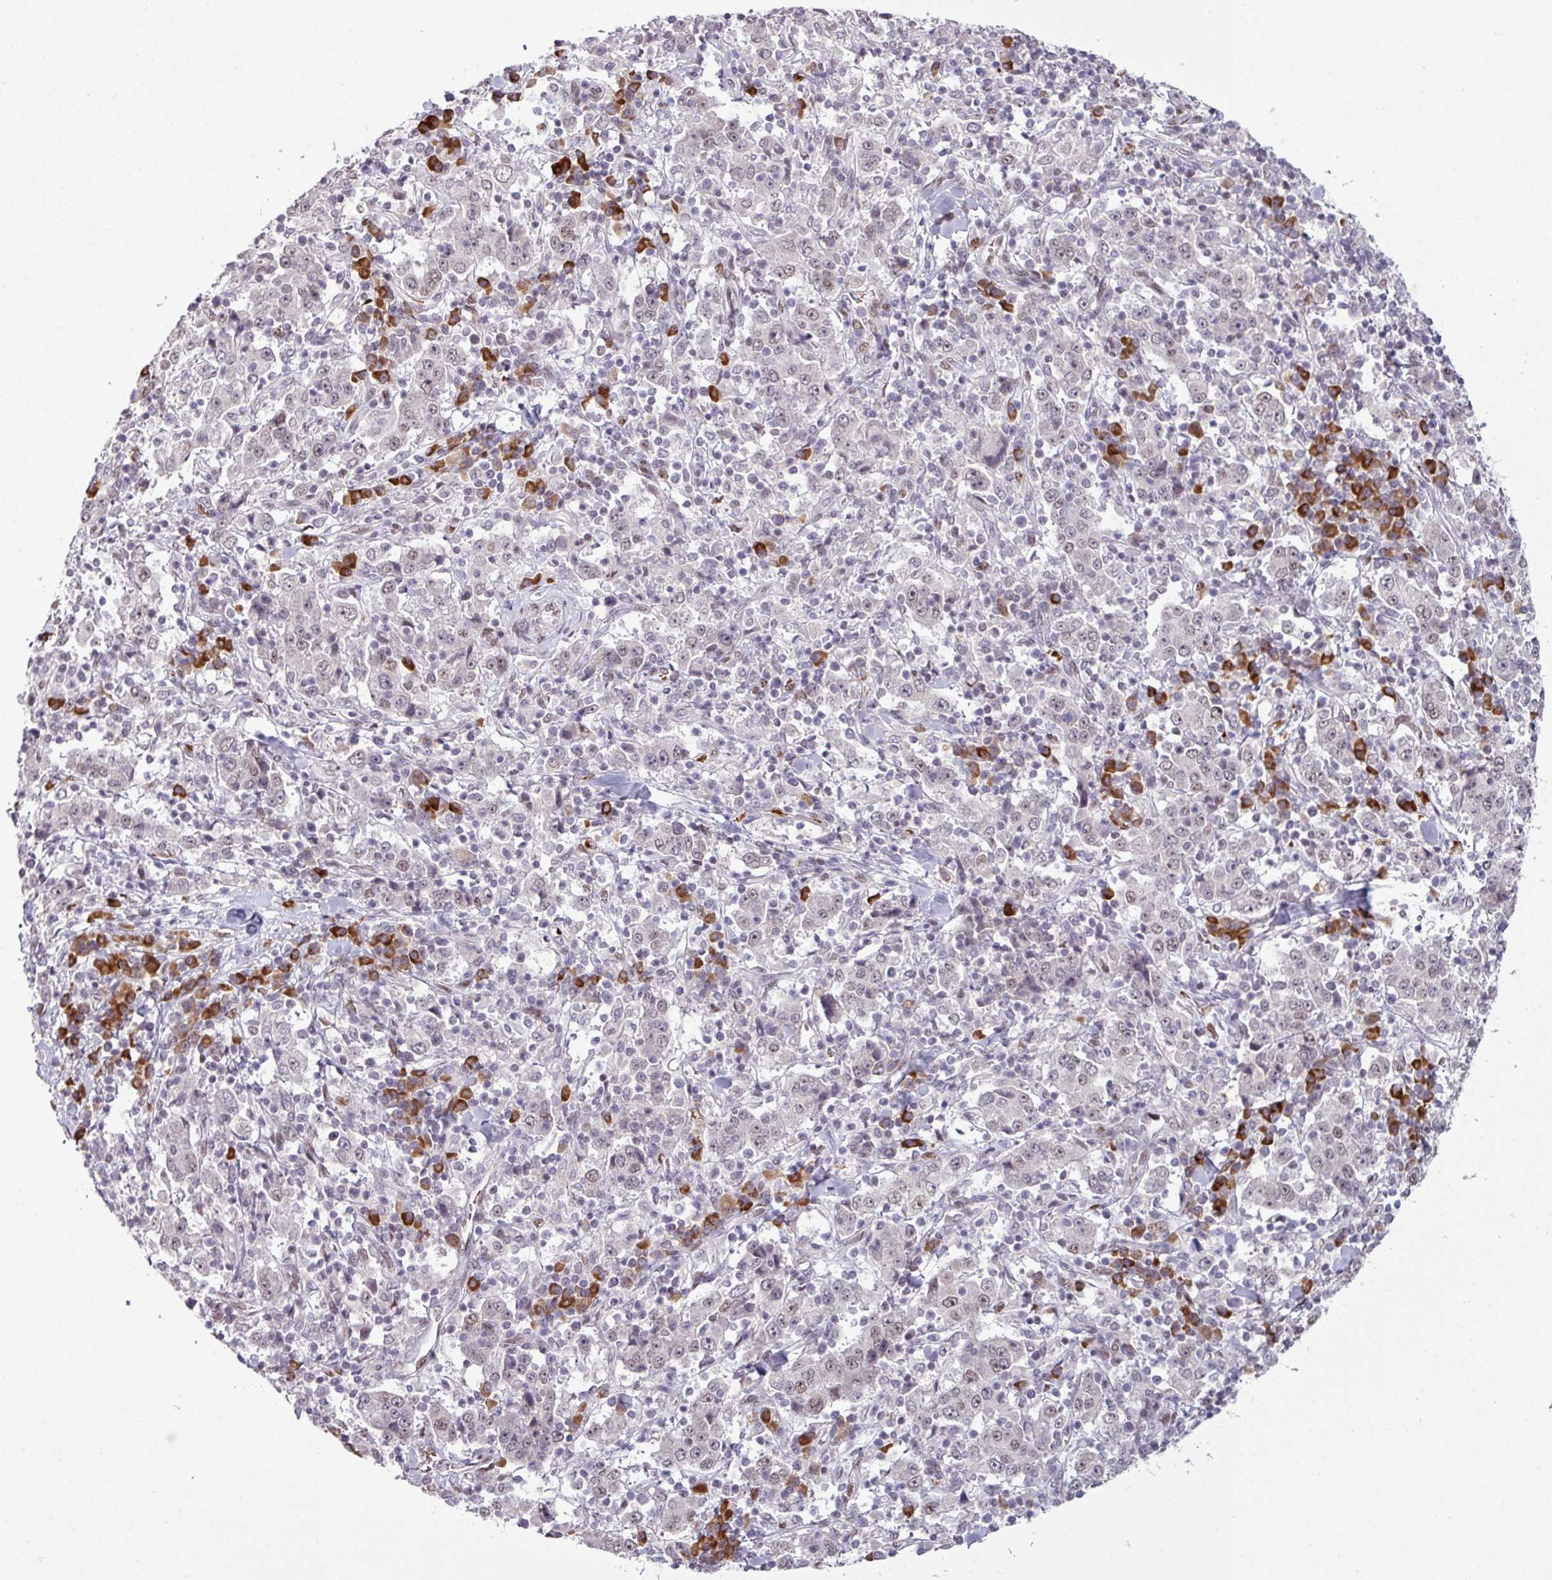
{"staining": {"intensity": "weak", "quantity": "<25%", "location": "nuclear"}, "tissue": "stomach cancer", "cell_type": "Tumor cells", "image_type": "cancer", "snomed": [{"axis": "morphology", "description": "Normal tissue, NOS"}, {"axis": "morphology", "description": "Adenocarcinoma, NOS"}, {"axis": "topography", "description": "Stomach, upper"}, {"axis": "topography", "description": "Stomach"}], "caption": "The micrograph displays no staining of tumor cells in stomach cancer.", "gene": "PRDM5", "patient": {"sex": "male", "age": 59}}